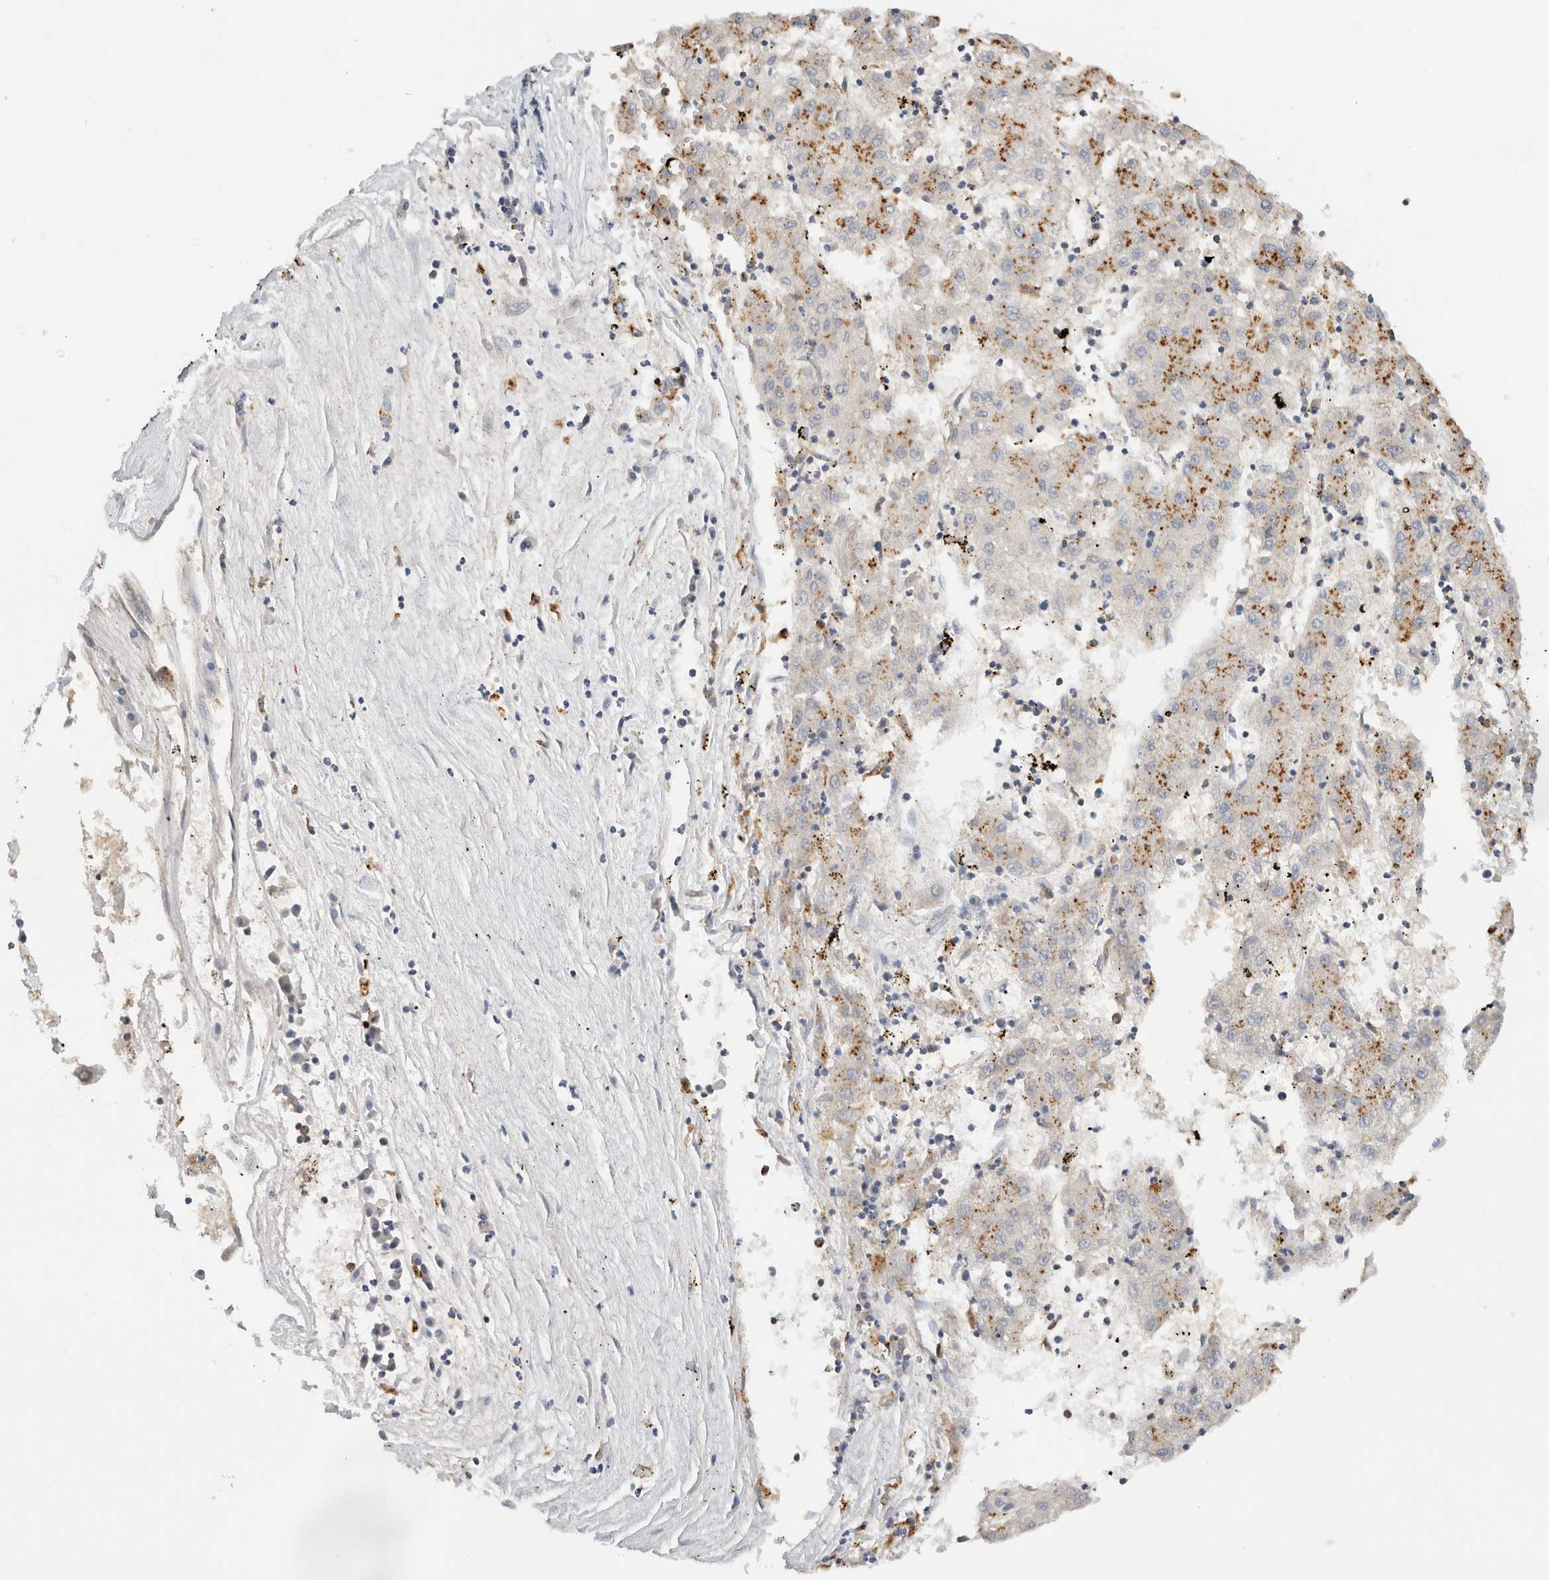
{"staining": {"intensity": "moderate", "quantity": "25%-75%", "location": "cytoplasmic/membranous"}, "tissue": "liver cancer", "cell_type": "Tumor cells", "image_type": "cancer", "snomed": [{"axis": "morphology", "description": "Carcinoma, Hepatocellular, NOS"}, {"axis": "topography", "description": "Liver"}], "caption": "Moderate cytoplasmic/membranous expression is present in about 25%-75% of tumor cells in liver cancer (hepatocellular carcinoma).", "gene": "GNS", "patient": {"sex": "male", "age": 72}}